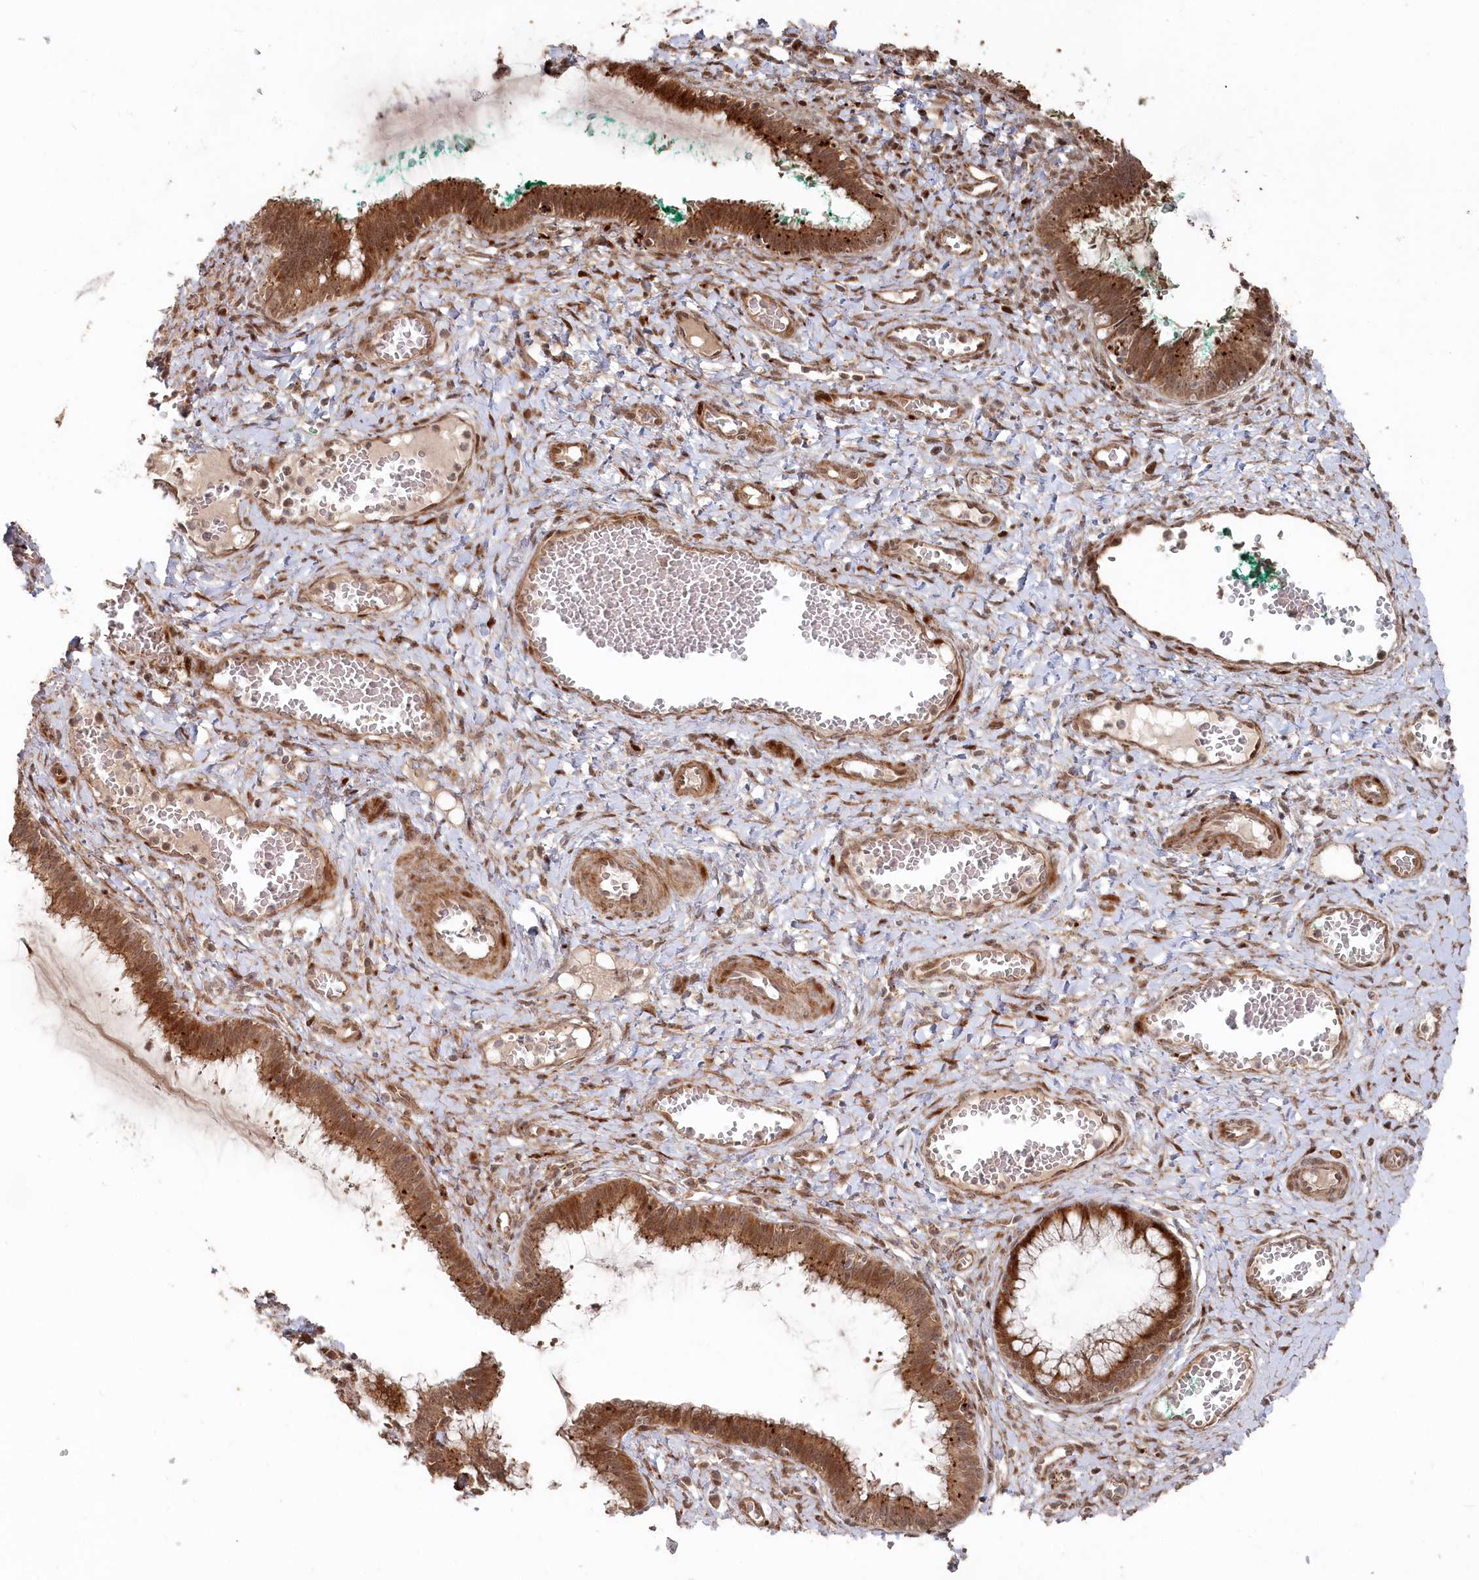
{"staining": {"intensity": "moderate", "quantity": ">75%", "location": "cytoplasmic/membranous,nuclear"}, "tissue": "cervix", "cell_type": "Glandular cells", "image_type": "normal", "snomed": [{"axis": "morphology", "description": "Normal tissue, NOS"}, {"axis": "morphology", "description": "Adenocarcinoma, NOS"}, {"axis": "topography", "description": "Cervix"}], "caption": "The micrograph demonstrates immunohistochemical staining of unremarkable cervix. There is moderate cytoplasmic/membranous,nuclear expression is seen in approximately >75% of glandular cells.", "gene": "POLR3A", "patient": {"sex": "female", "age": 29}}